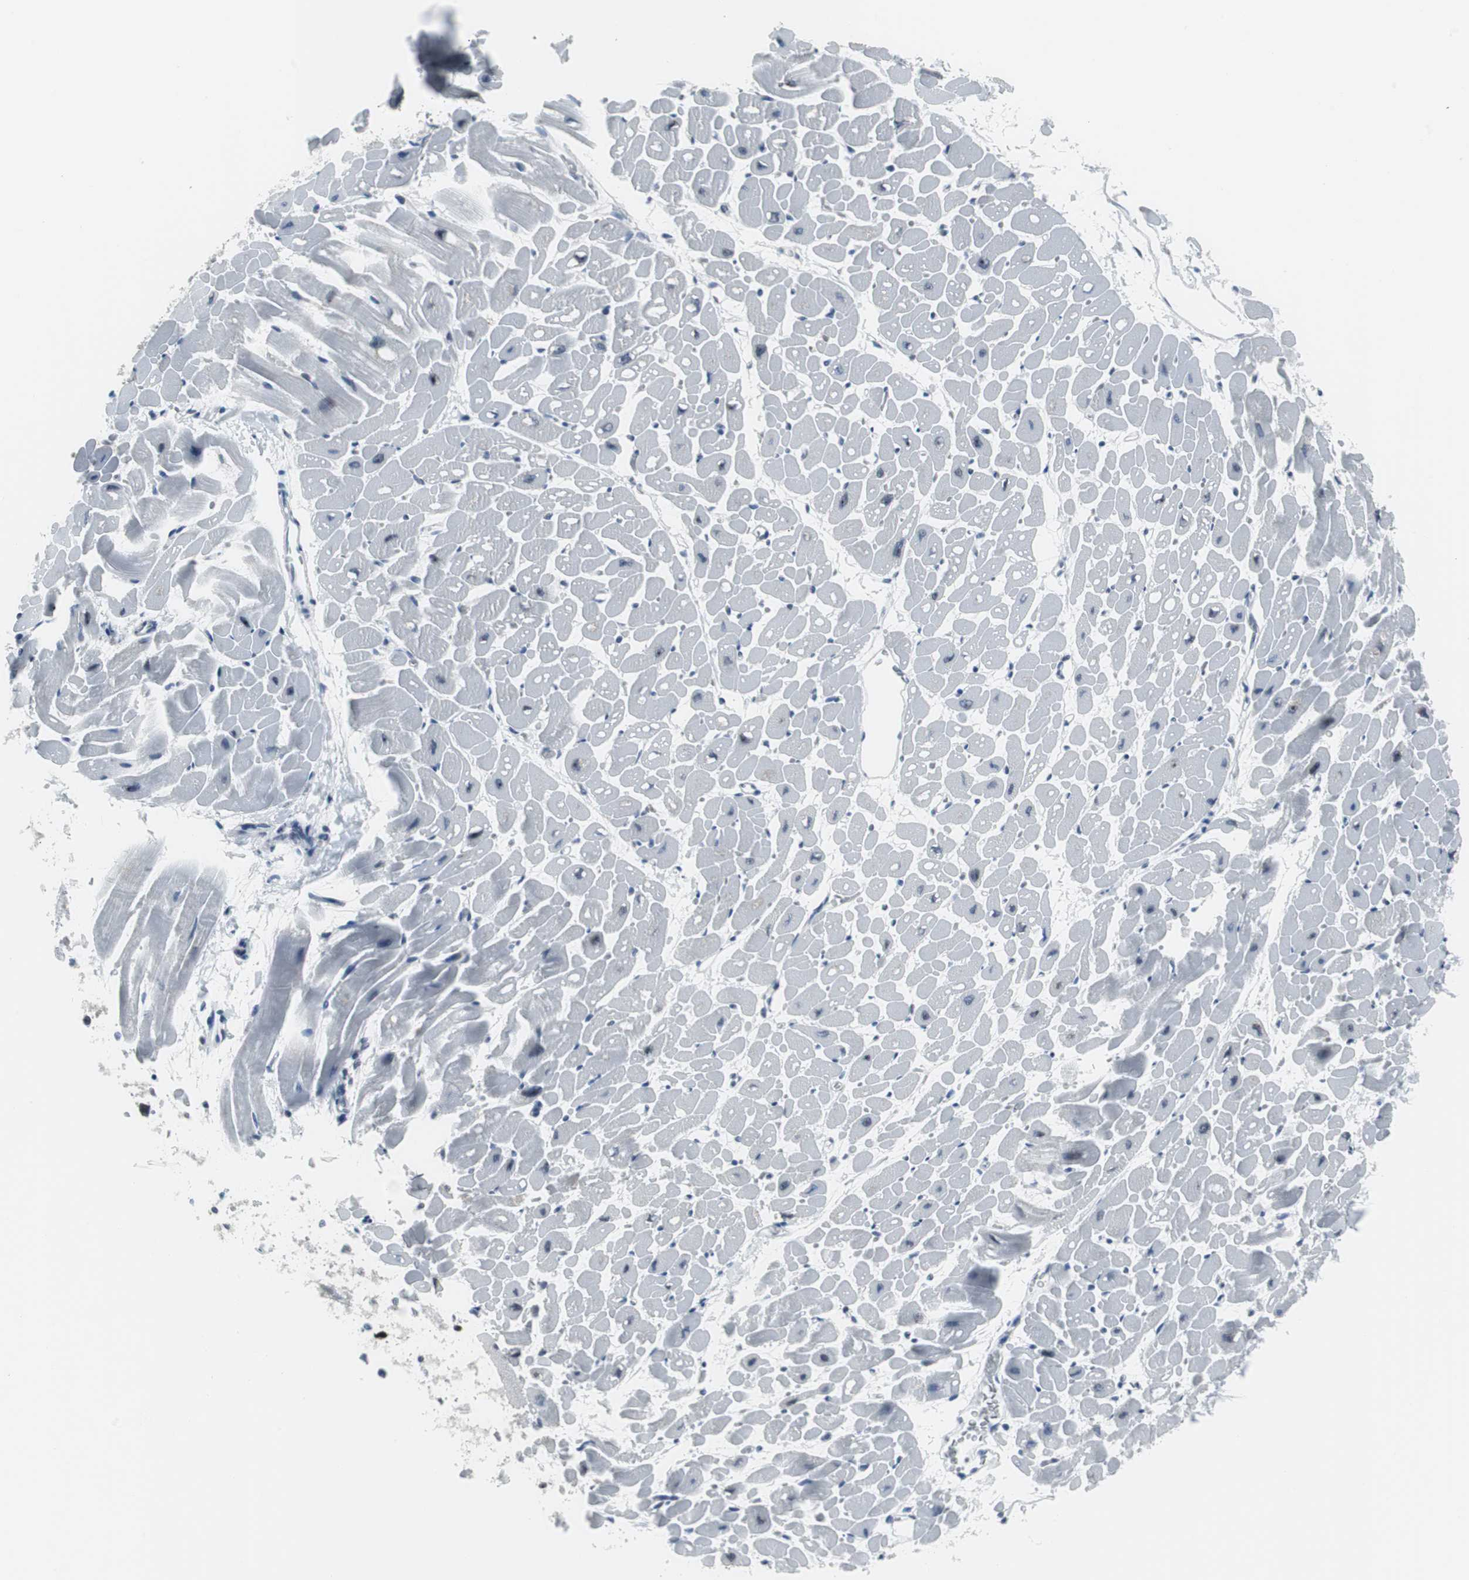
{"staining": {"intensity": "negative", "quantity": "none", "location": "none"}, "tissue": "heart muscle", "cell_type": "Cardiomyocytes", "image_type": "normal", "snomed": [{"axis": "morphology", "description": "Normal tissue, NOS"}, {"axis": "topography", "description": "Heart"}], "caption": "Immunohistochemical staining of unremarkable human heart muscle reveals no significant expression in cardiomyocytes. (DAB (3,3'-diaminobenzidine) IHC, high magnification).", "gene": "DOK1", "patient": {"sex": "male", "age": 45}}